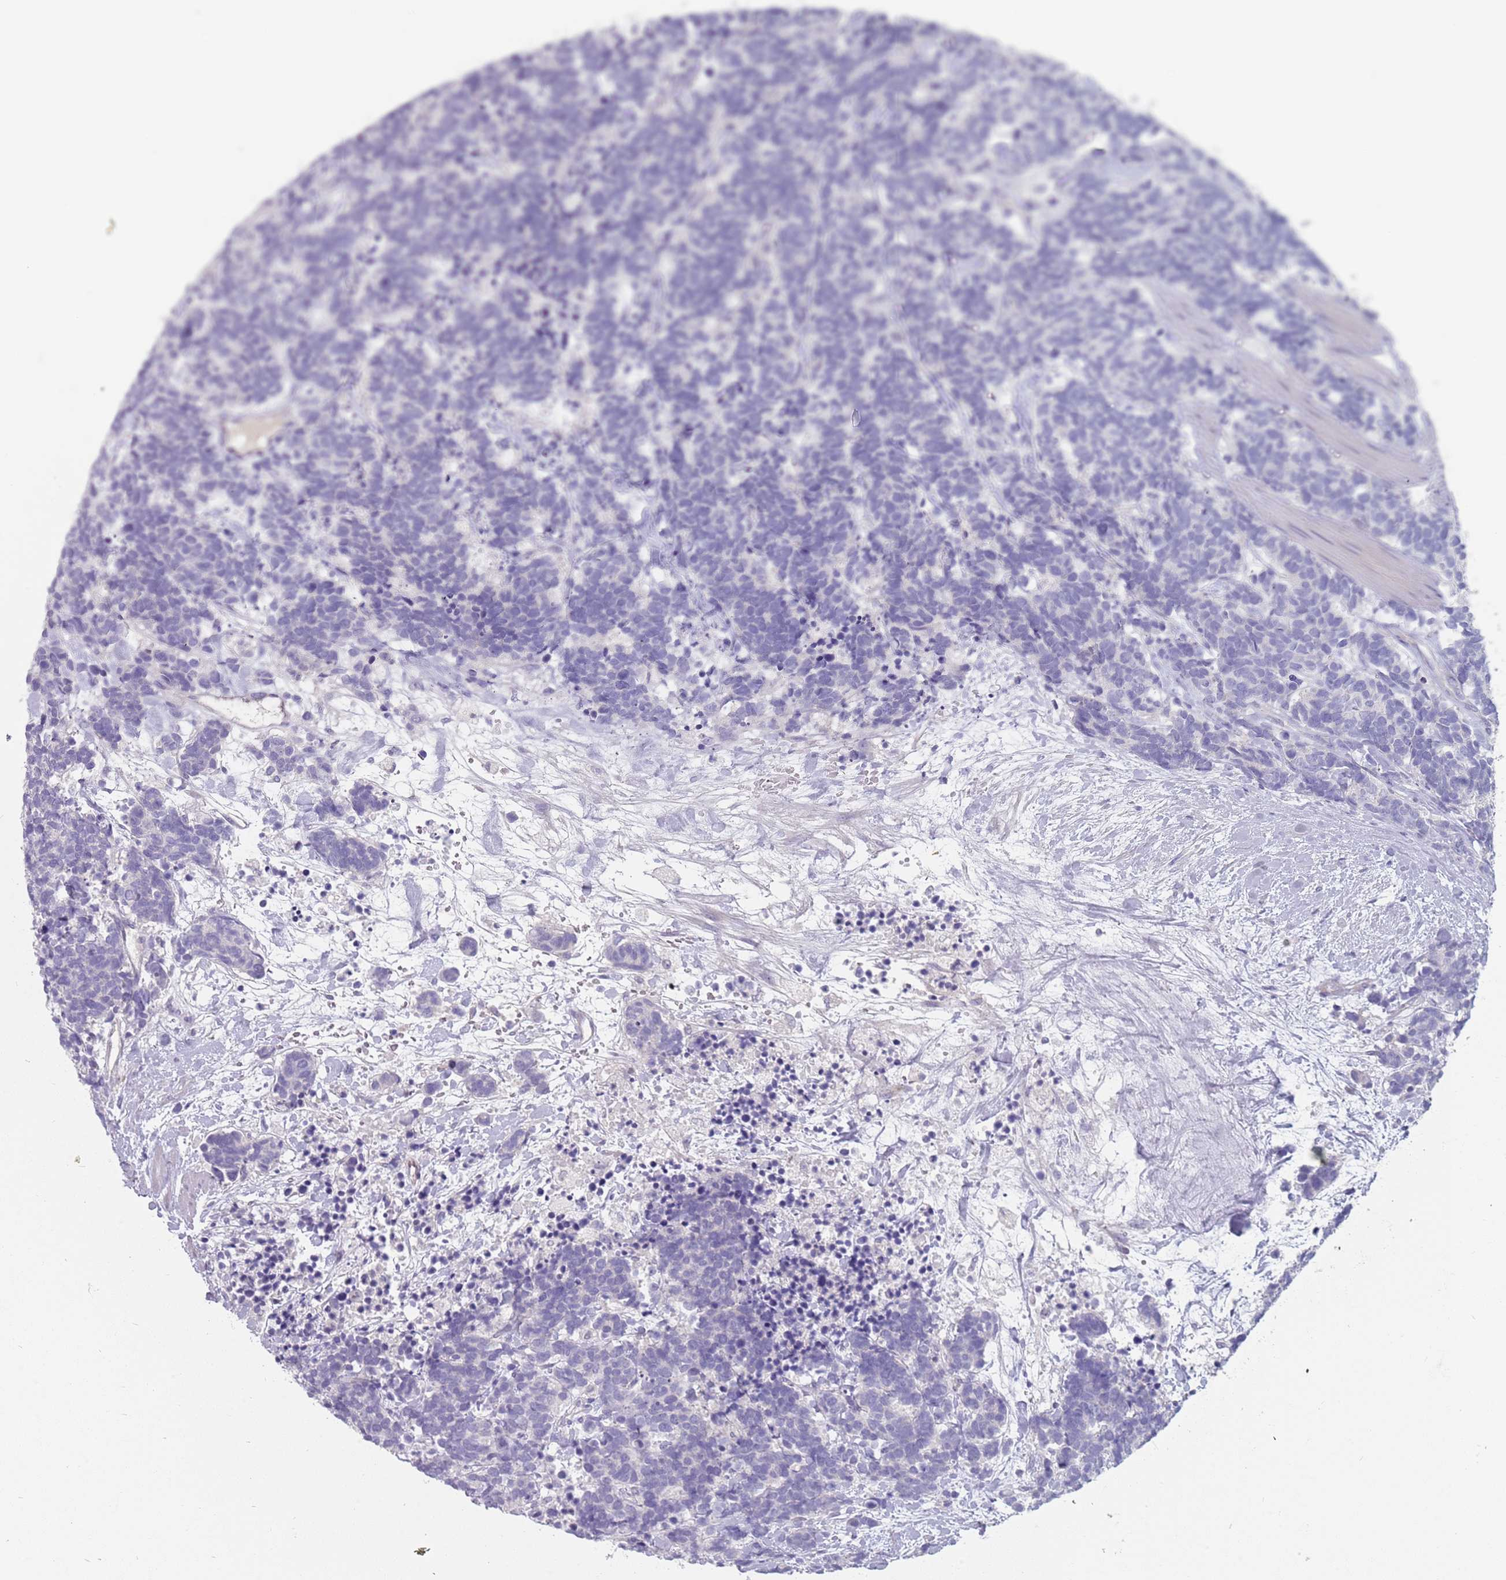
{"staining": {"intensity": "negative", "quantity": "none", "location": "none"}, "tissue": "carcinoid", "cell_type": "Tumor cells", "image_type": "cancer", "snomed": [{"axis": "morphology", "description": "Carcinoma, NOS"}, {"axis": "morphology", "description": "Carcinoid, malignant, NOS"}, {"axis": "topography", "description": "Prostate"}], "caption": "Immunohistochemical staining of carcinoid exhibits no significant expression in tumor cells. Nuclei are stained in blue.", "gene": "DDX4", "patient": {"sex": "male", "age": 57}}